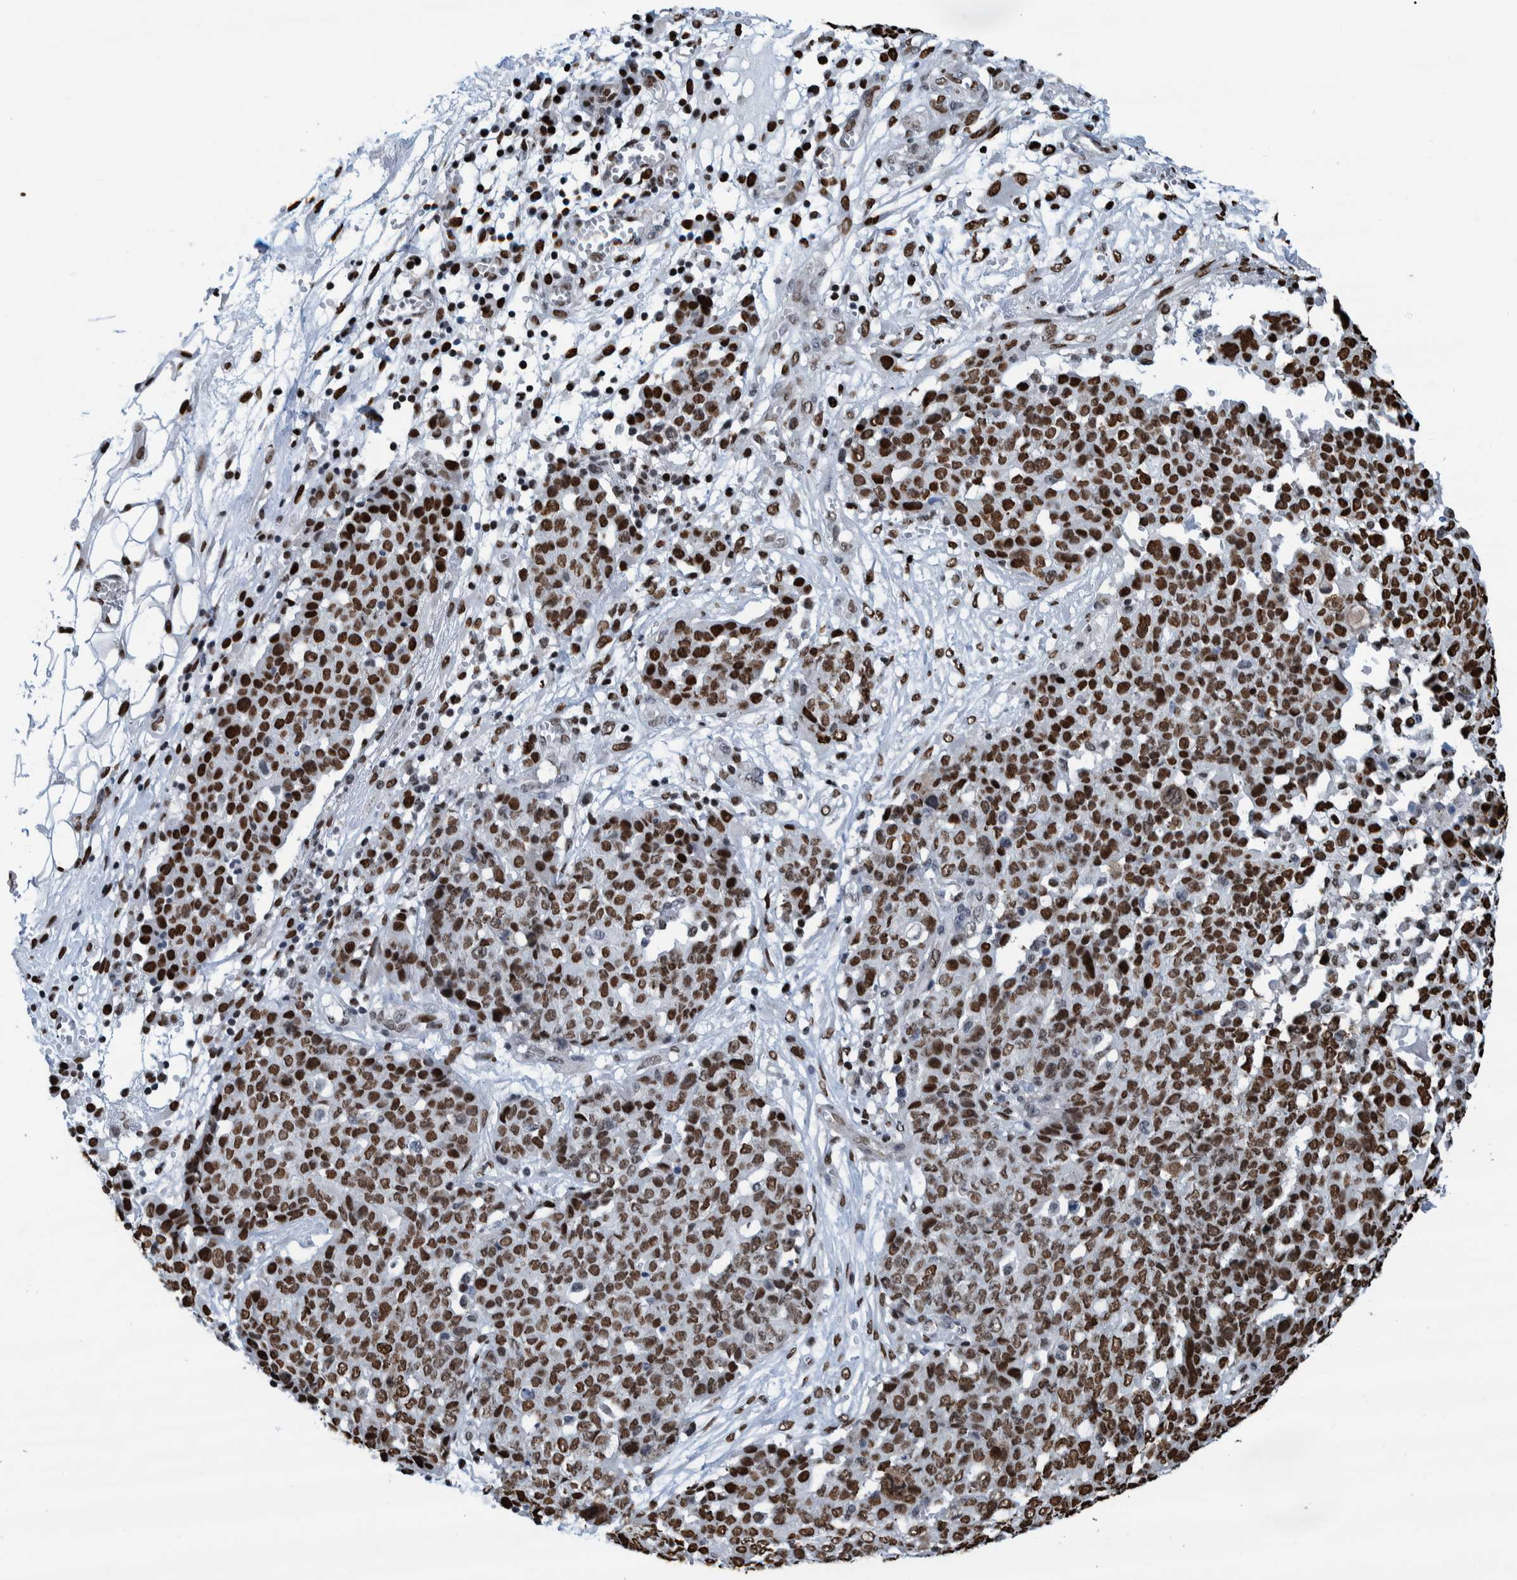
{"staining": {"intensity": "strong", "quantity": ">75%", "location": "nuclear"}, "tissue": "ovarian cancer", "cell_type": "Tumor cells", "image_type": "cancer", "snomed": [{"axis": "morphology", "description": "Cystadenocarcinoma, serous, NOS"}, {"axis": "topography", "description": "Soft tissue"}, {"axis": "topography", "description": "Ovary"}], "caption": "Ovarian cancer tissue demonstrates strong nuclear staining in about >75% of tumor cells, visualized by immunohistochemistry. The staining was performed using DAB, with brown indicating positive protein expression. Nuclei are stained blue with hematoxylin.", "gene": "HEATR9", "patient": {"sex": "female", "age": 57}}